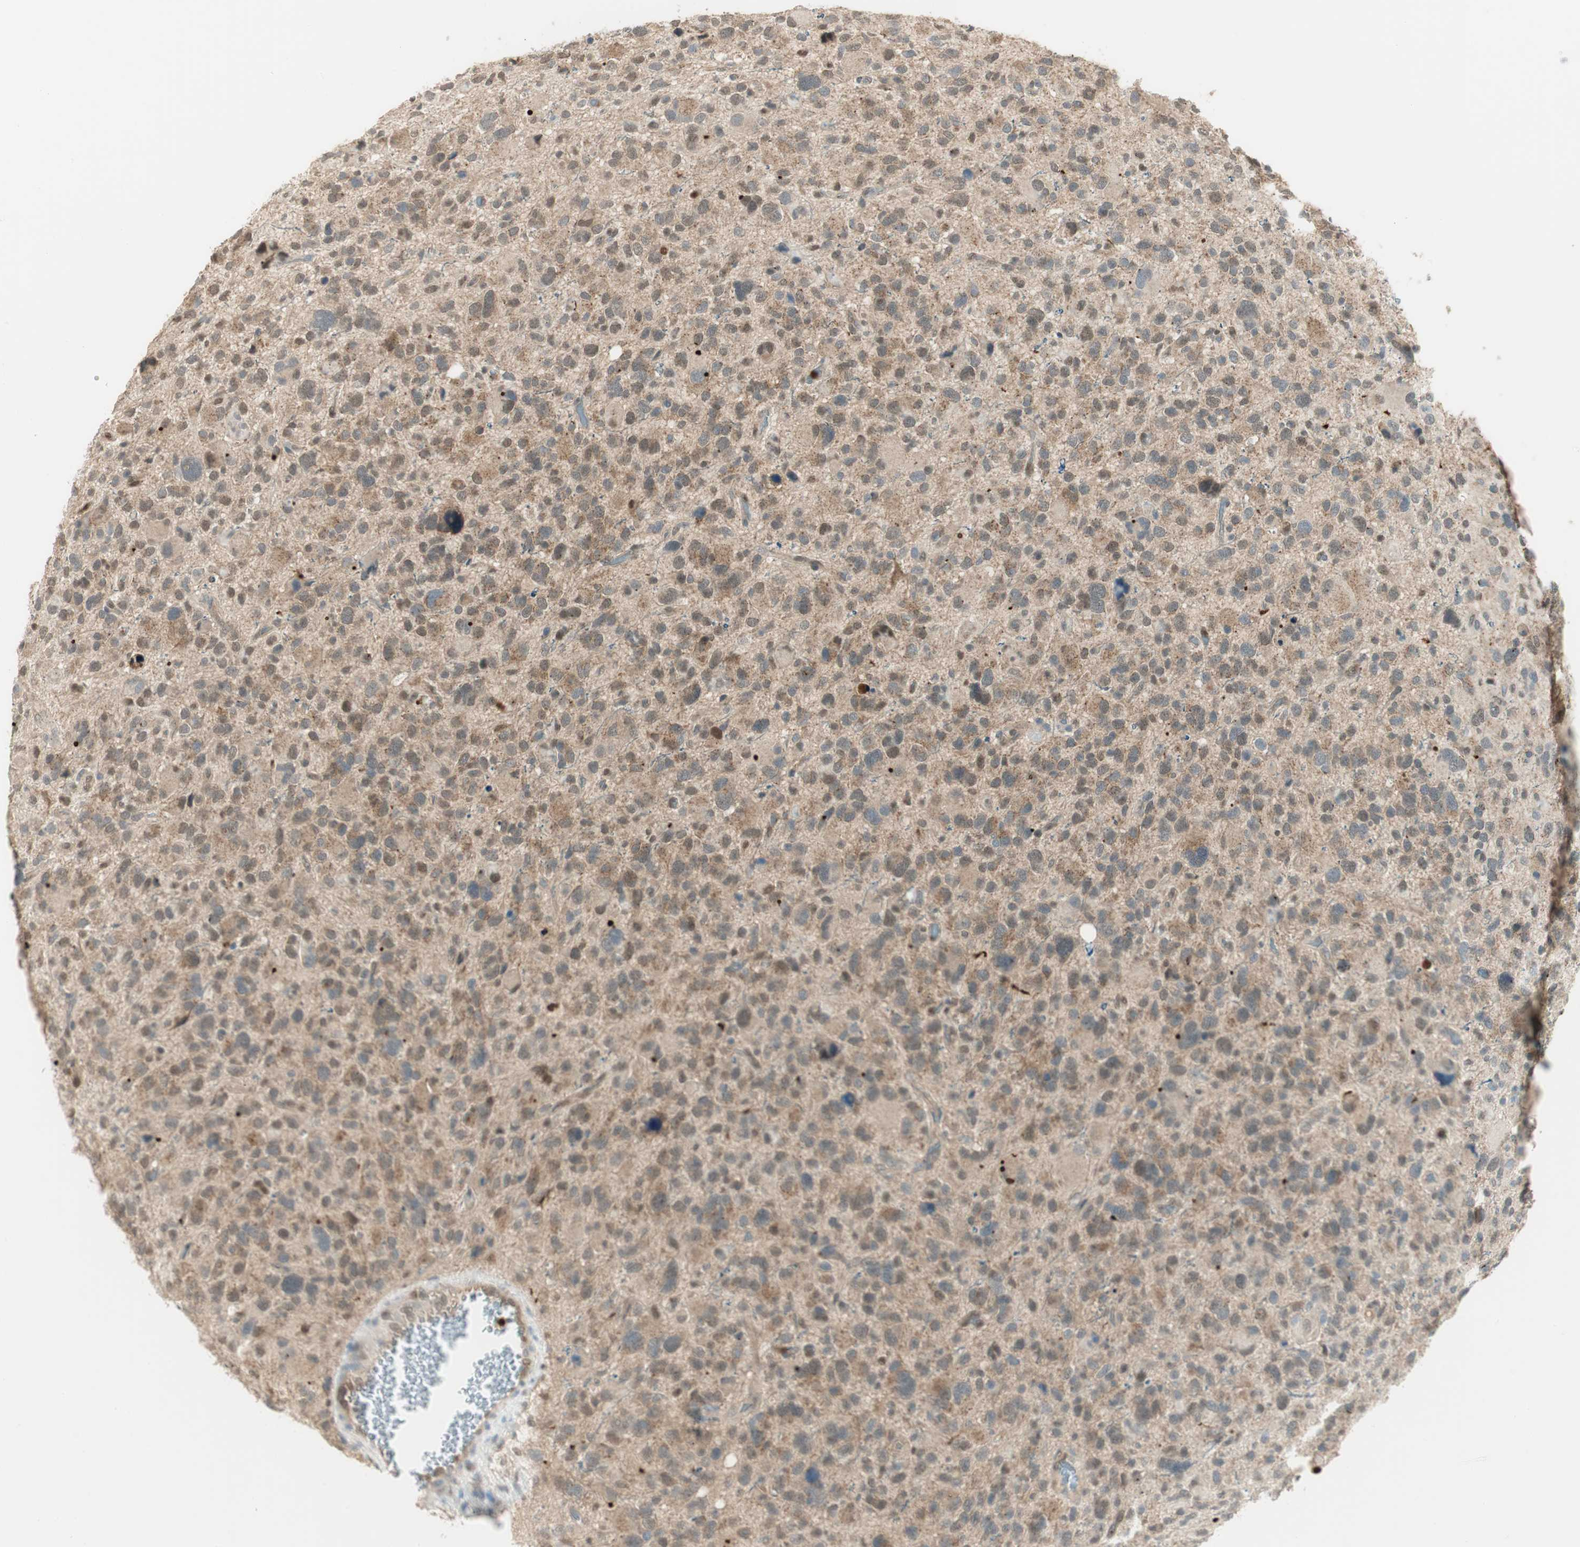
{"staining": {"intensity": "moderate", "quantity": "<25%", "location": "cytoplasmic/membranous,nuclear"}, "tissue": "glioma", "cell_type": "Tumor cells", "image_type": "cancer", "snomed": [{"axis": "morphology", "description": "Glioma, malignant, High grade"}, {"axis": "topography", "description": "Brain"}], "caption": "Tumor cells show moderate cytoplasmic/membranous and nuclear positivity in approximately <25% of cells in glioma. The staining was performed using DAB to visualize the protein expression in brown, while the nuclei were stained in blue with hematoxylin (Magnification: 20x).", "gene": "LTA4H", "patient": {"sex": "male", "age": 48}}